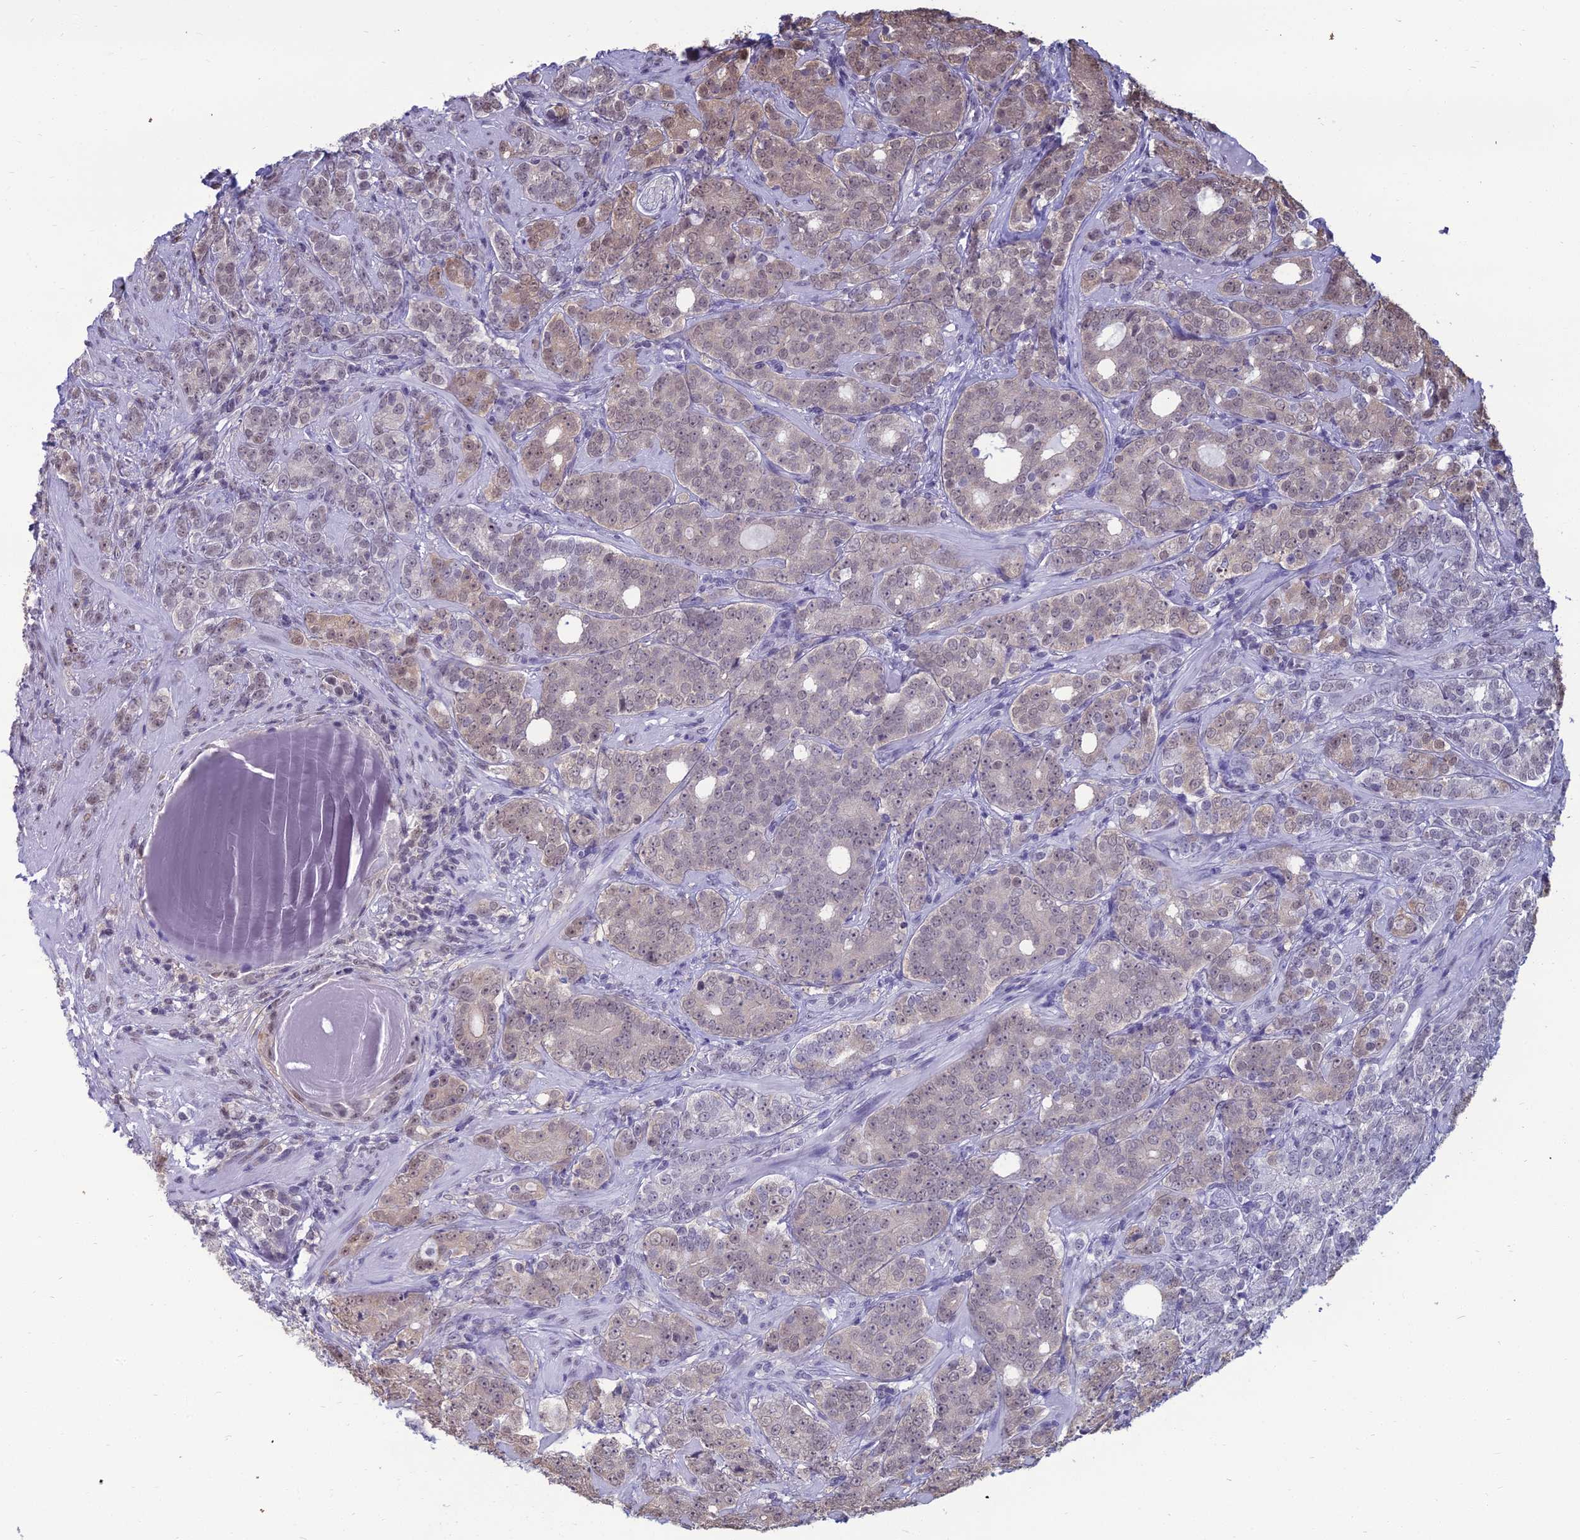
{"staining": {"intensity": "weak", "quantity": "<25%", "location": "nuclear"}, "tissue": "prostate cancer", "cell_type": "Tumor cells", "image_type": "cancer", "snomed": [{"axis": "morphology", "description": "Adenocarcinoma, High grade"}, {"axis": "topography", "description": "Prostate"}], "caption": "Immunohistochemical staining of prostate cancer (adenocarcinoma (high-grade)) exhibits no significant positivity in tumor cells.", "gene": "SRSF7", "patient": {"sex": "male", "age": 64}}